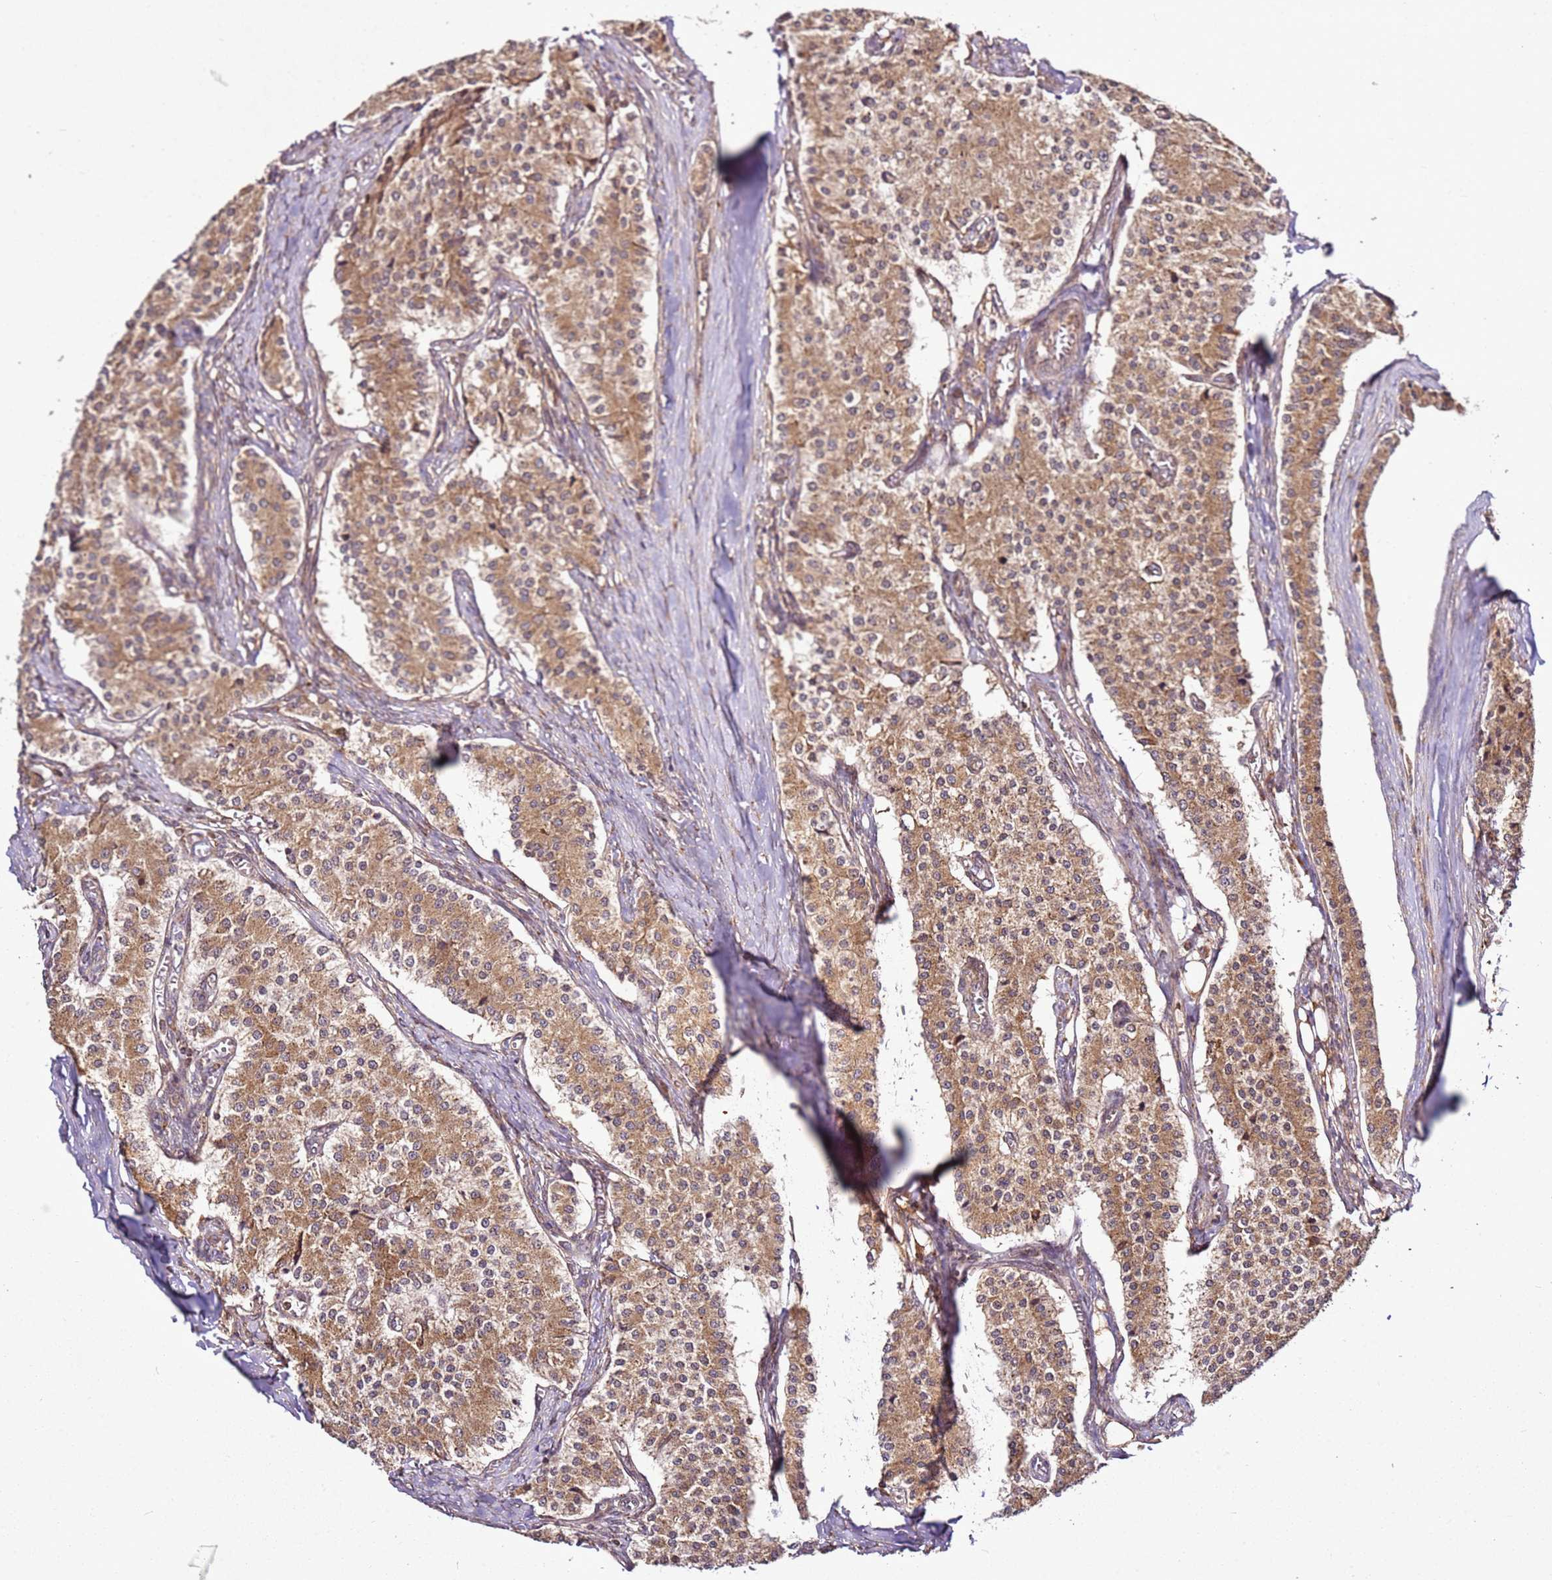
{"staining": {"intensity": "moderate", "quantity": ">75%", "location": "cytoplasmic/membranous"}, "tissue": "carcinoid", "cell_type": "Tumor cells", "image_type": "cancer", "snomed": [{"axis": "morphology", "description": "Carcinoid, malignant, NOS"}, {"axis": "topography", "description": "Colon"}], "caption": "Immunohistochemistry (IHC) image of neoplastic tissue: carcinoid (malignant) stained using immunohistochemistry (IHC) reveals medium levels of moderate protein expression localized specifically in the cytoplasmic/membranous of tumor cells, appearing as a cytoplasmic/membranous brown color.", "gene": "RASA3", "patient": {"sex": "female", "age": 52}}